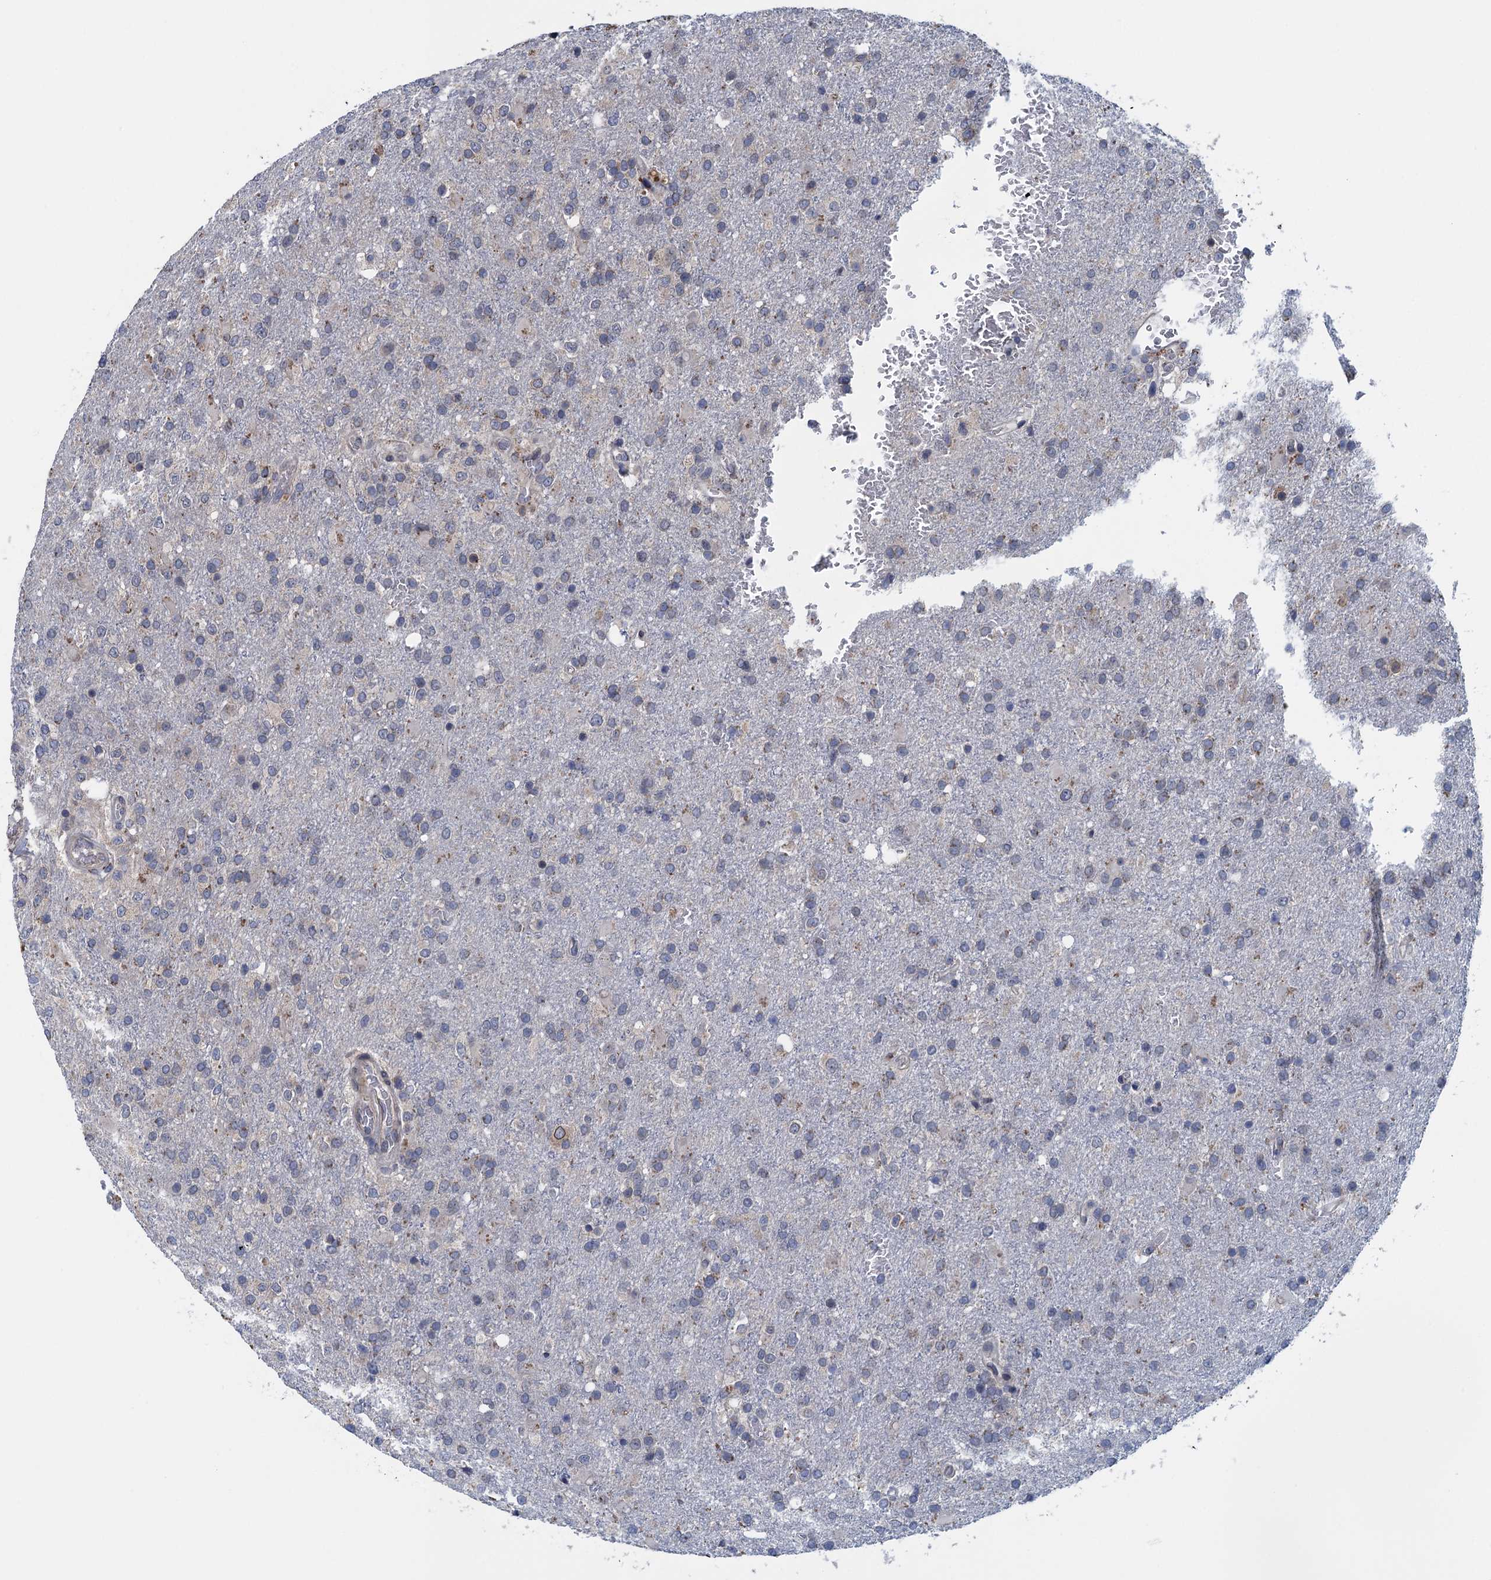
{"staining": {"intensity": "negative", "quantity": "none", "location": "none"}, "tissue": "glioma", "cell_type": "Tumor cells", "image_type": "cancer", "snomed": [{"axis": "morphology", "description": "Glioma, malignant, High grade"}, {"axis": "topography", "description": "Brain"}], "caption": "A micrograph of glioma stained for a protein displays no brown staining in tumor cells.", "gene": "CTU2", "patient": {"sex": "female", "age": 74}}